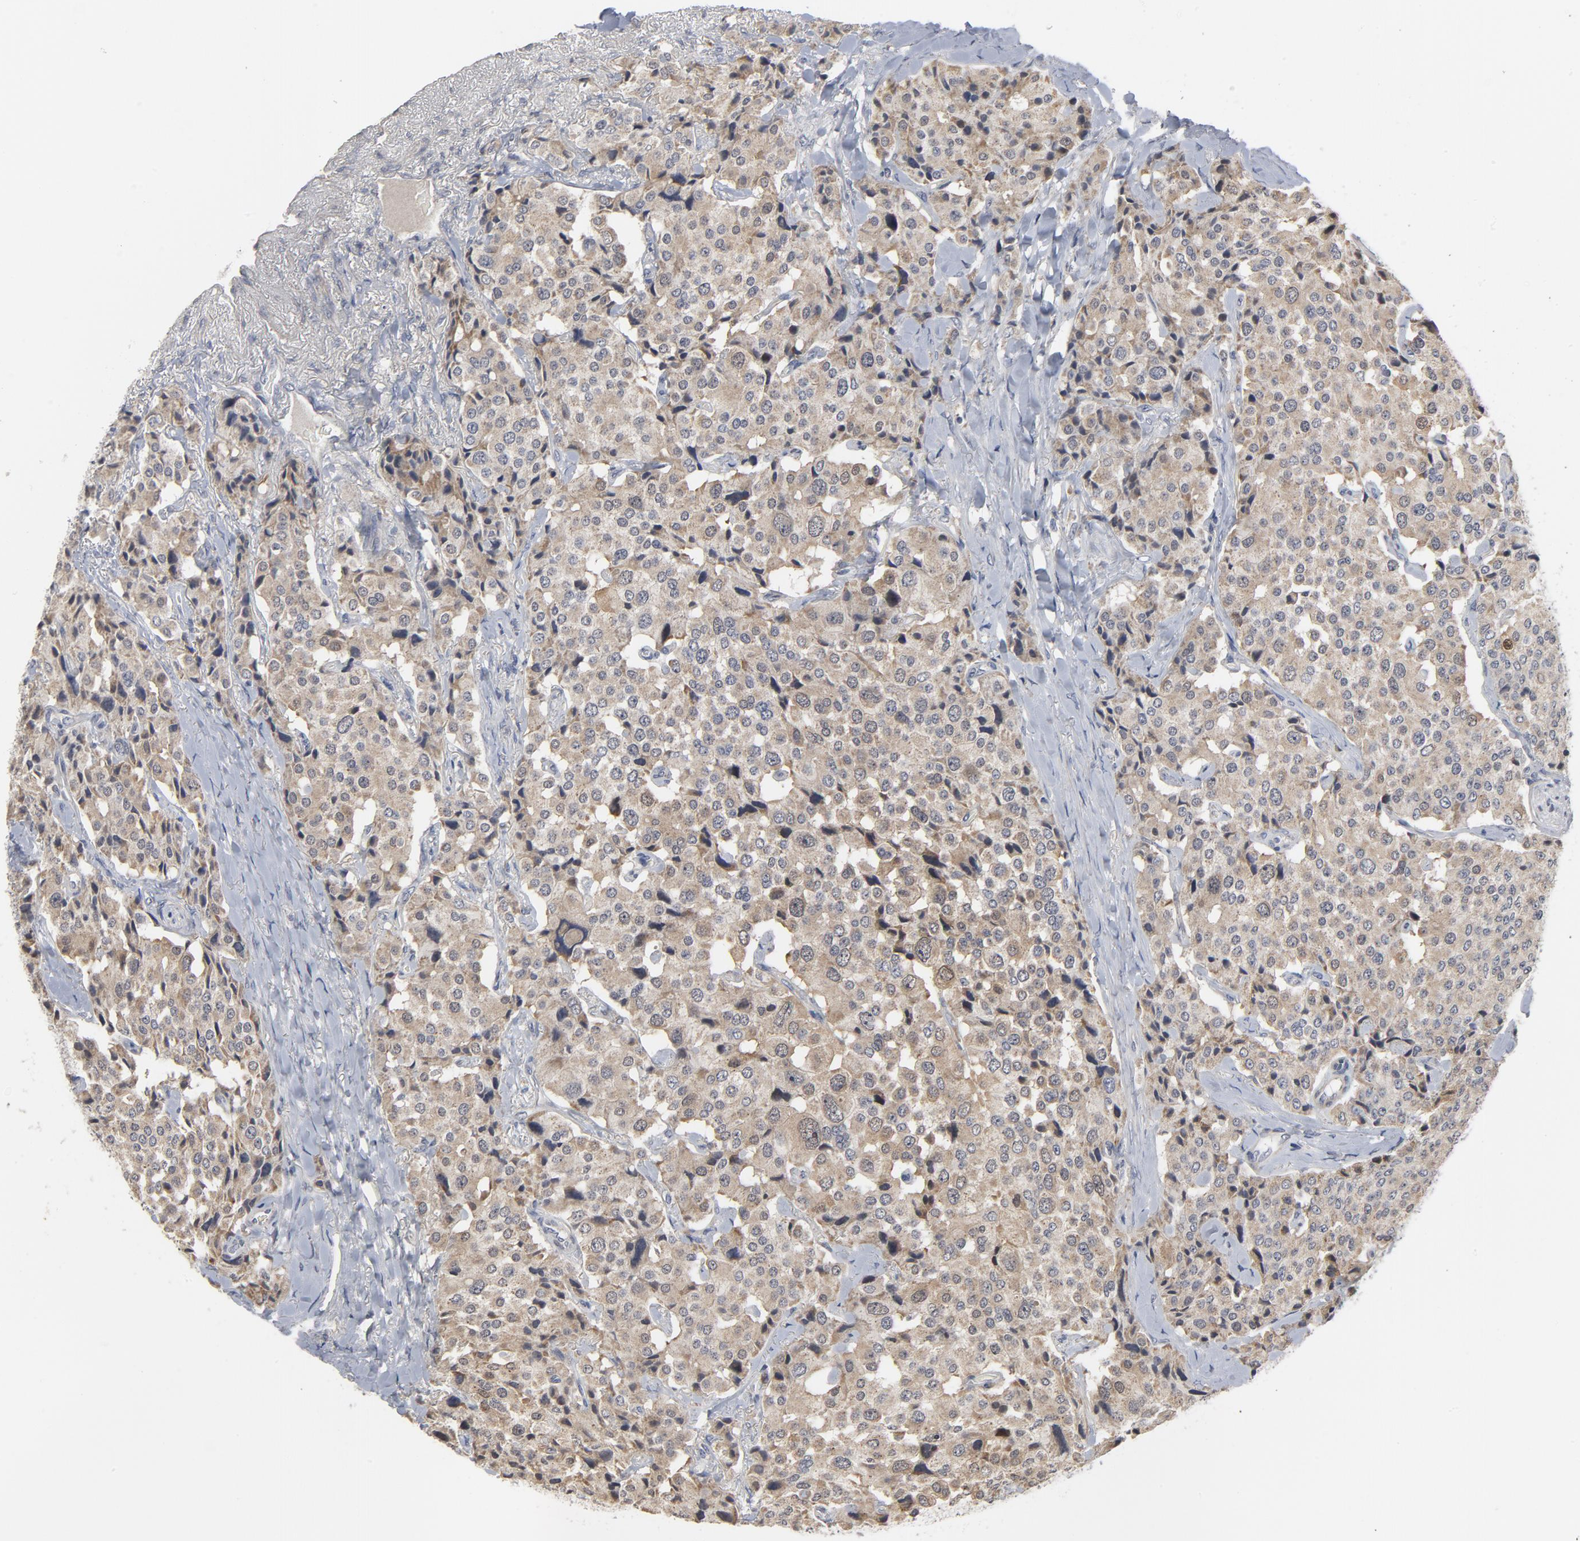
{"staining": {"intensity": "weak", "quantity": ">75%", "location": "cytoplasmic/membranous"}, "tissue": "carcinoid", "cell_type": "Tumor cells", "image_type": "cancer", "snomed": [{"axis": "morphology", "description": "Carcinoid, malignant, NOS"}, {"axis": "topography", "description": "Colon"}], "caption": "Immunohistochemical staining of human carcinoid exhibits low levels of weak cytoplasmic/membranous expression in approximately >75% of tumor cells.", "gene": "PPP1R1B", "patient": {"sex": "female", "age": 61}}